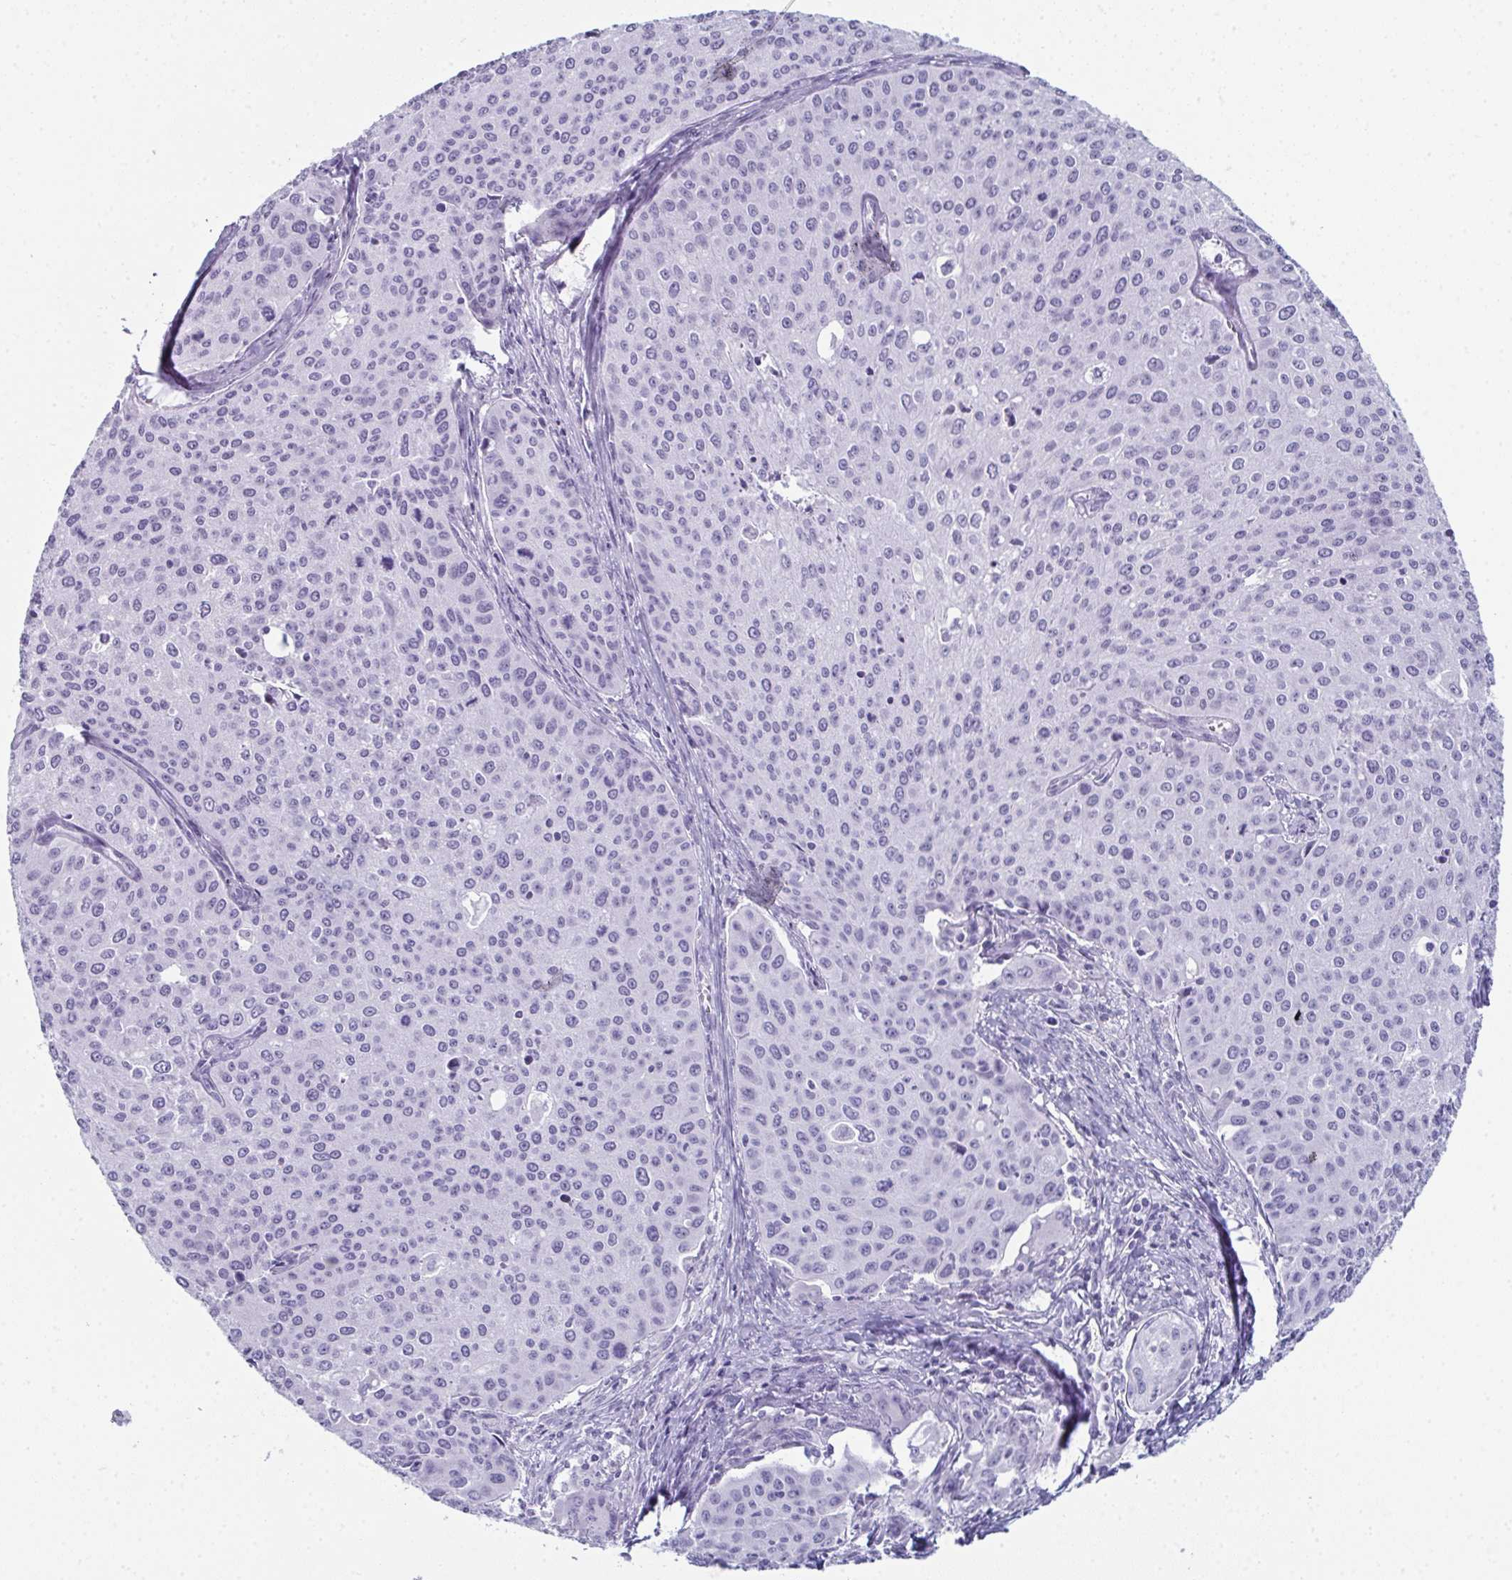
{"staining": {"intensity": "negative", "quantity": "none", "location": "none"}, "tissue": "cervical cancer", "cell_type": "Tumor cells", "image_type": "cancer", "snomed": [{"axis": "morphology", "description": "Squamous cell carcinoma, NOS"}, {"axis": "topography", "description": "Cervix"}], "caption": "This image is of cervical cancer (squamous cell carcinoma) stained with immunohistochemistry (IHC) to label a protein in brown with the nuclei are counter-stained blue. There is no staining in tumor cells. The staining was performed using DAB (3,3'-diaminobenzidine) to visualize the protein expression in brown, while the nuclei were stained in blue with hematoxylin (Magnification: 20x).", "gene": "ENKUR", "patient": {"sex": "female", "age": 38}}